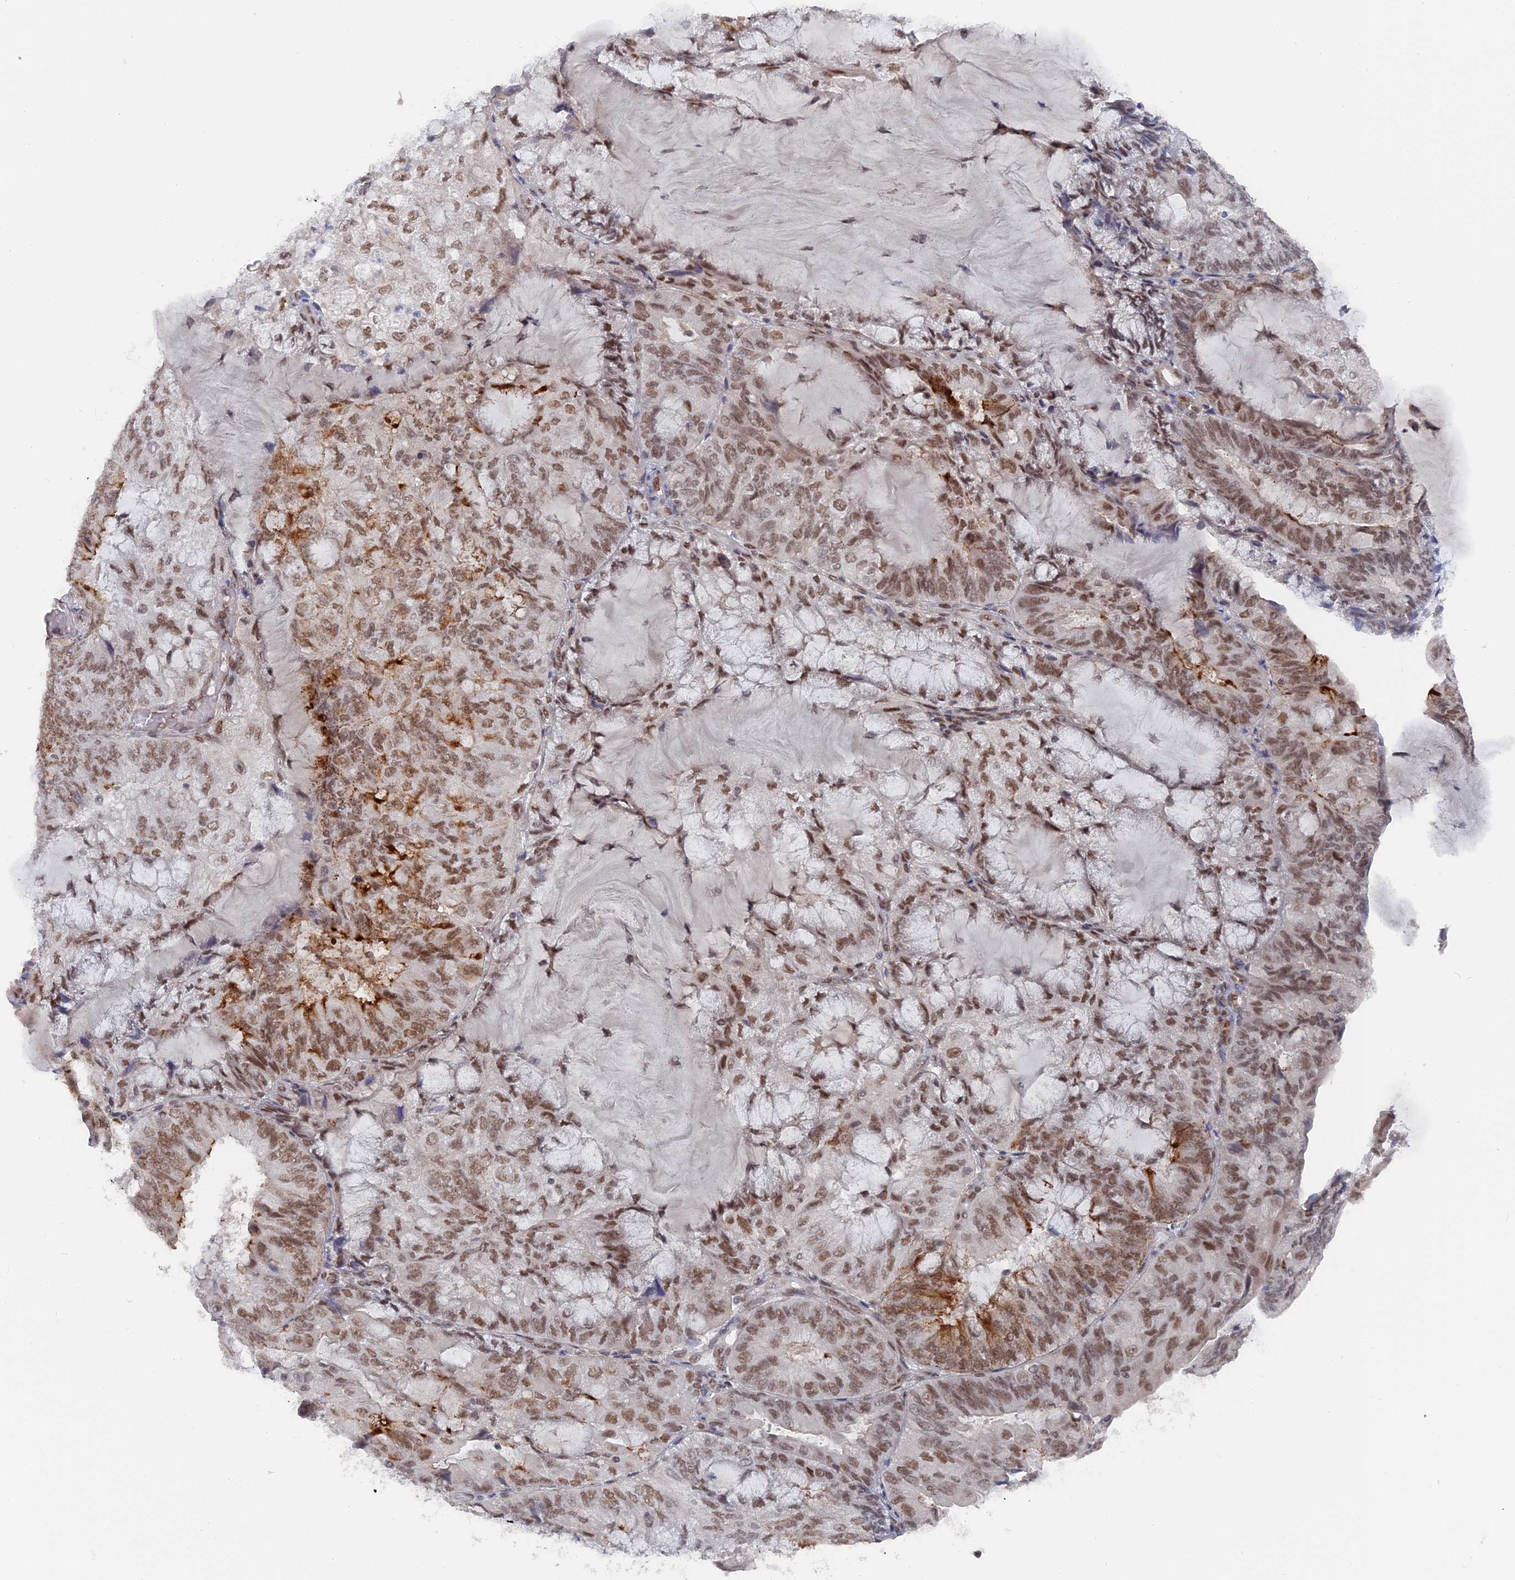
{"staining": {"intensity": "moderate", "quantity": ">75%", "location": "nuclear"}, "tissue": "endometrial cancer", "cell_type": "Tumor cells", "image_type": "cancer", "snomed": [{"axis": "morphology", "description": "Adenocarcinoma, NOS"}, {"axis": "topography", "description": "Endometrium"}], "caption": "Protein staining displays moderate nuclear positivity in about >75% of tumor cells in adenocarcinoma (endometrial).", "gene": "CCDC85A", "patient": {"sex": "female", "age": 81}}